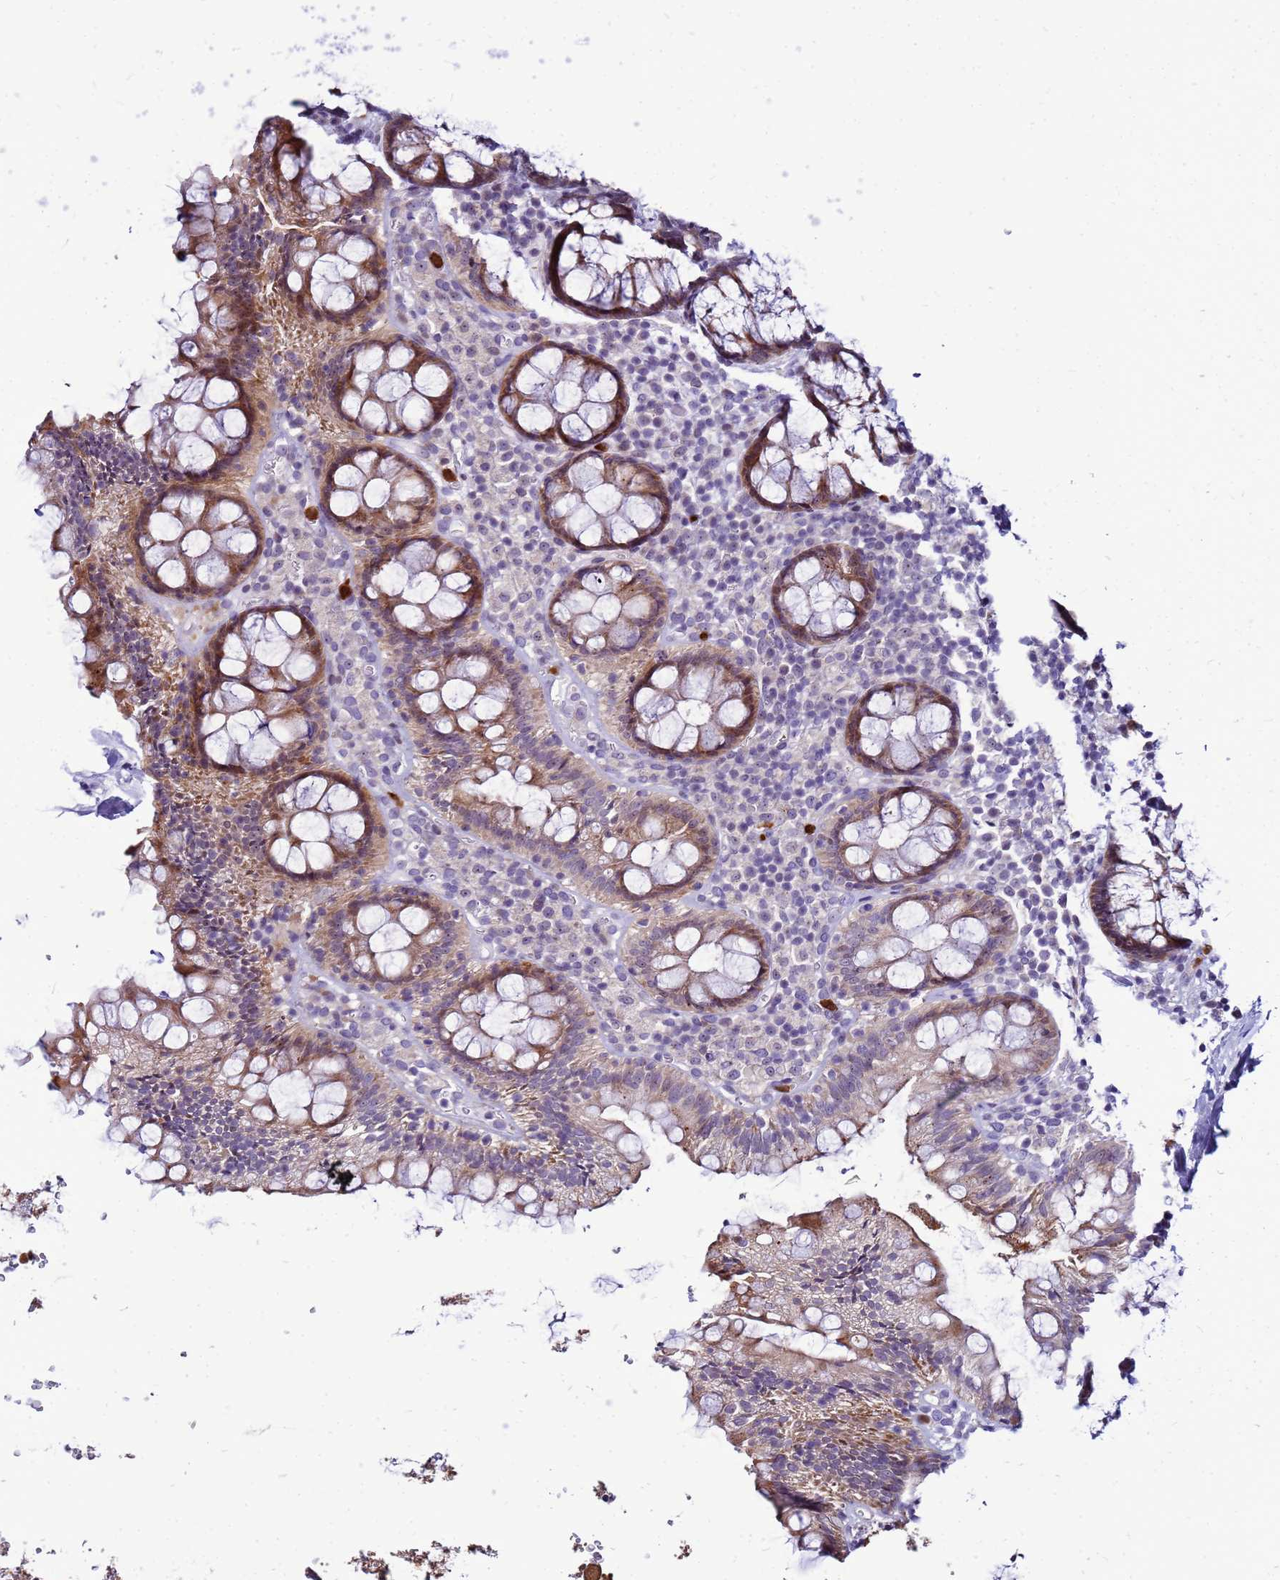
{"staining": {"intensity": "moderate", "quantity": ">75%", "location": "cytoplasmic/membranous"}, "tissue": "rectum", "cell_type": "Glandular cells", "image_type": "normal", "snomed": [{"axis": "morphology", "description": "Normal tissue, NOS"}, {"axis": "topography", "description": "Rectum"}], "caption": "DAB immunohistochemical staining of normal rectum displays moderate cytoplasmic/membranous protein expression in about >75% of glandular cells.", "gene": "VPS4B", "patient": {"sex": "male", "age": 83}}